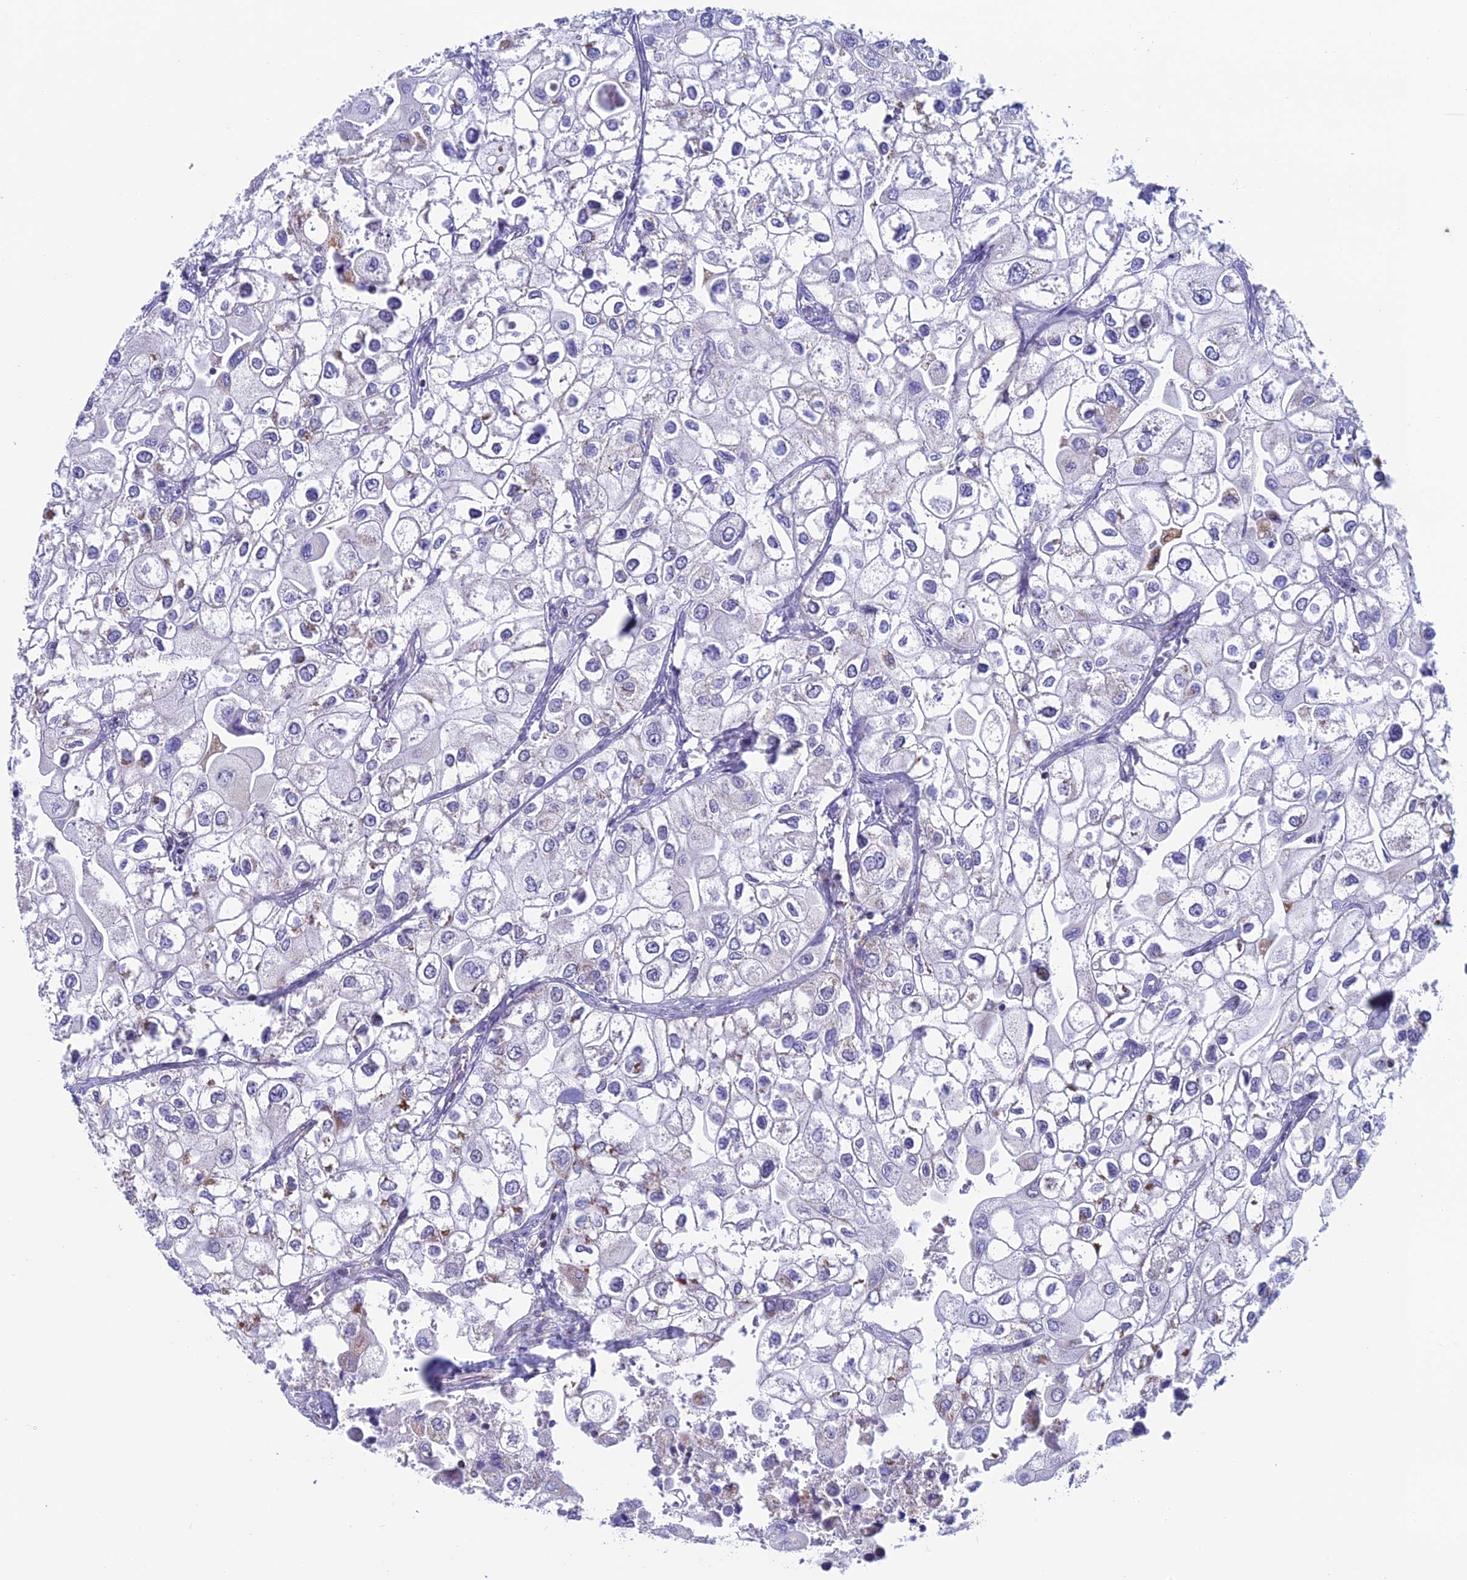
{"staining": {"intensity": "negative", "quantity": "none", "location": "none"}, "tissue": "urothelial cancer", "cell_type": "Tumor cells", "image_type": "cancer", "snomed": [{"axis": "morphology", "description": "Urothelial carcinoma, High grade"}, {"axis": "topography", "description": "Urinary bladder"}], "caption": "An image of high-grade urothelial carcinoma stained for a protein reveals no brown staining in tumor cells.", "gene": "ZNG1B", "patient": {"sex": "male", "age": 64}}